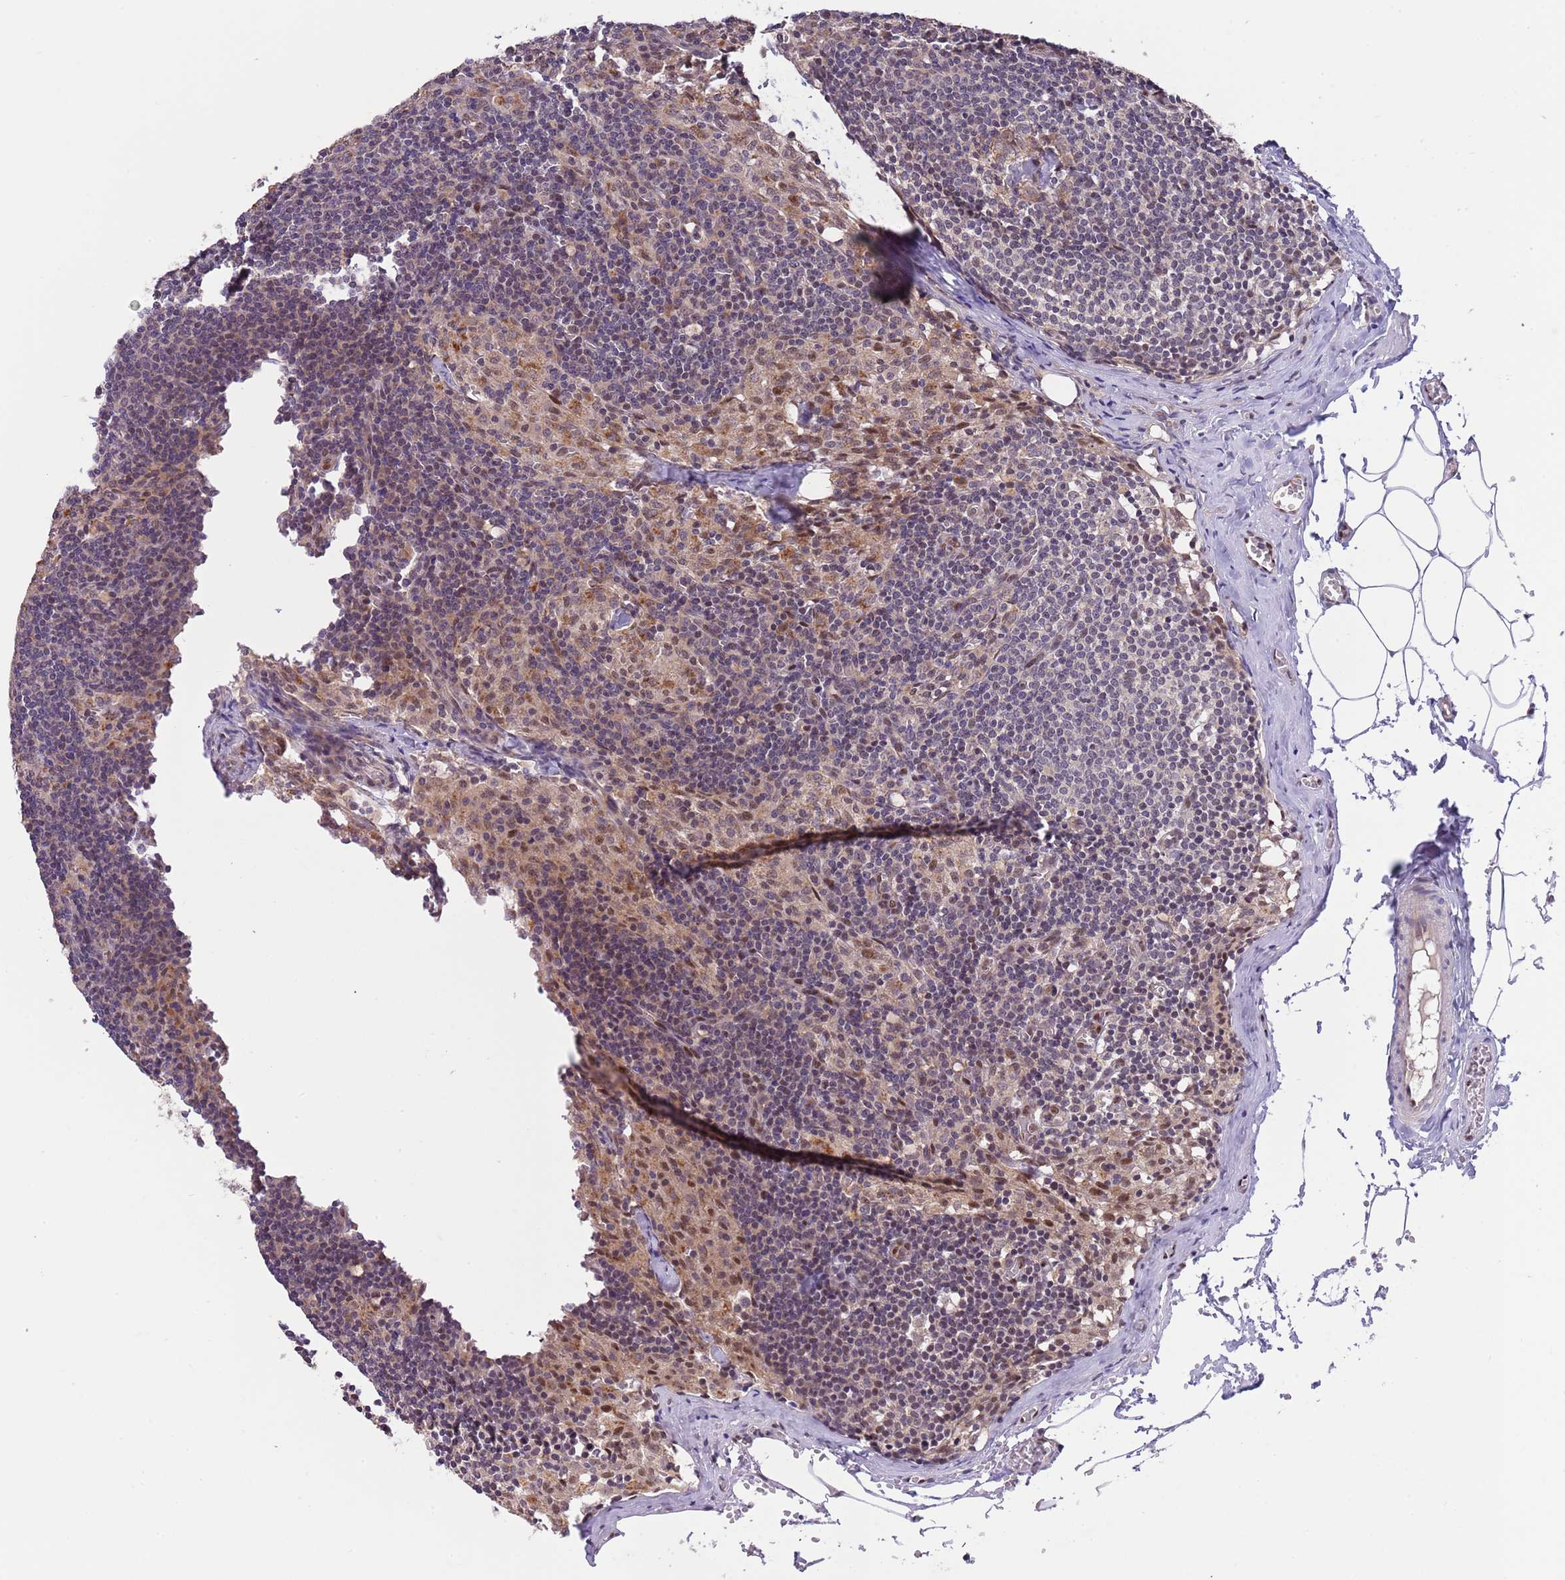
{"staining": {"intensity": "weak", "quantity": "25%-75%", "location": "cytoplasmic/membranous"}, "tissue": "lymph node", "cell_type": "Germinal center cells", "image_type": "normal", "snomed": [{"axis": "morphology", "description": "Normal tissue, NOS"}, {"axis": "topography", "description": "Lymph node"}], "caption": "High-magnification brightfield microscopy of unremarkable lymph node stained with DAB (3,3'-diaminobenzidine) (brown) and counterstained with hematoxylin (blue). germinal center cells exhibit weak cytoplasmic/membranous expression is identified in about25%-75% of cells.", "gene": "PRR16", "patient": {"sex": "female", "age": 42}}